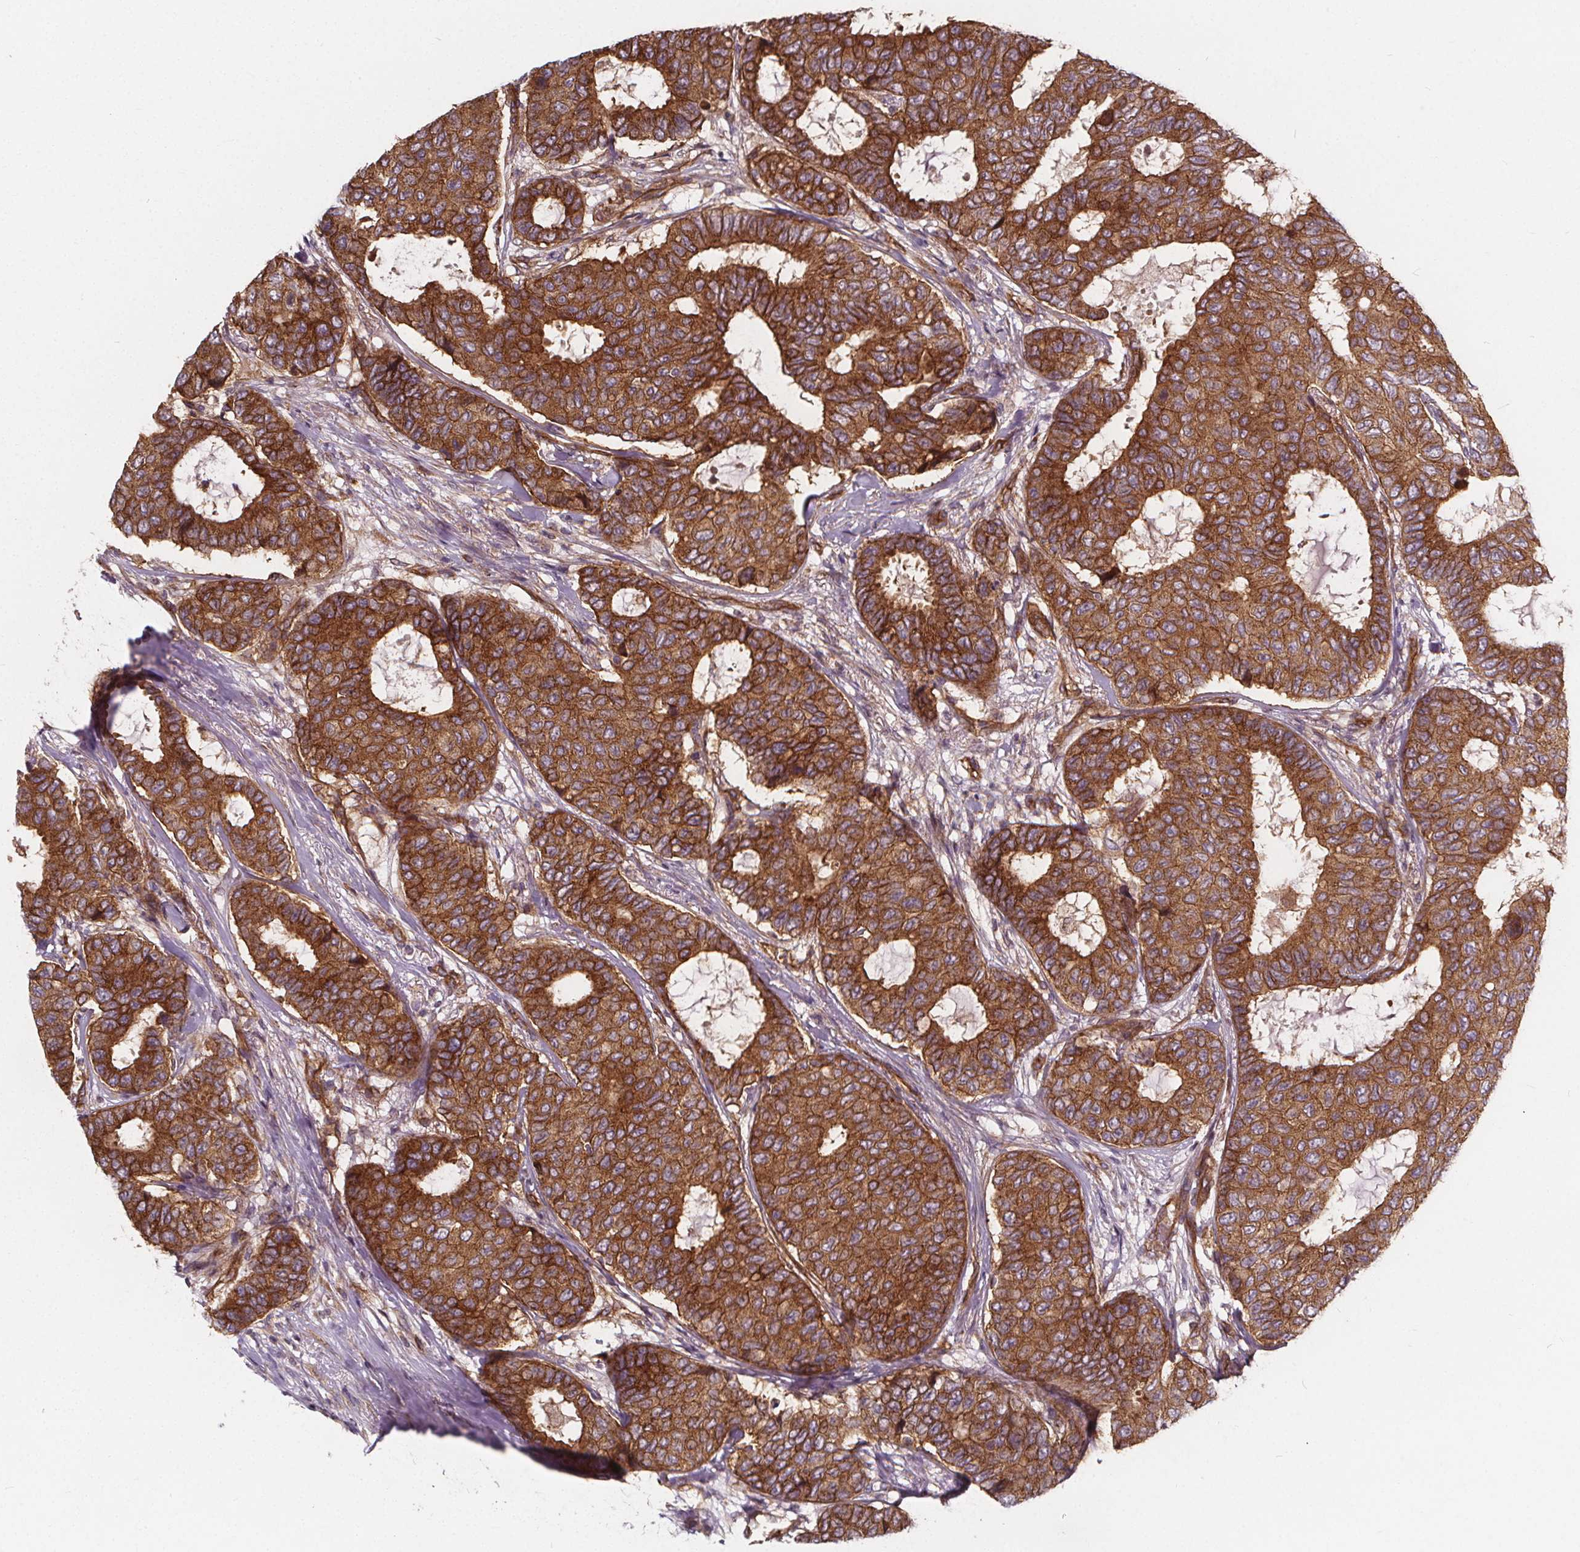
{"staining": {"intensity": "strong", "quantity": ">75%", "location": "cytoplasmic/membranous"}, "tissue": "breast cancer", "cell_type": "Tumor cells", "image_type": "cancer", "snomed": [{"axis": "morphology", "description": "Duct carcinoma"}, {"axis": "topography", "description": "Breast"}], "caption": "Immunohistochemistry of breast infiltrating ductal carcinoma shows high levels of strong cytoplasmic/membranous staining in approximately >75% of tumor cells.", "gene": "CLINT1", "patient": {"sex": "female", "age": 75}}